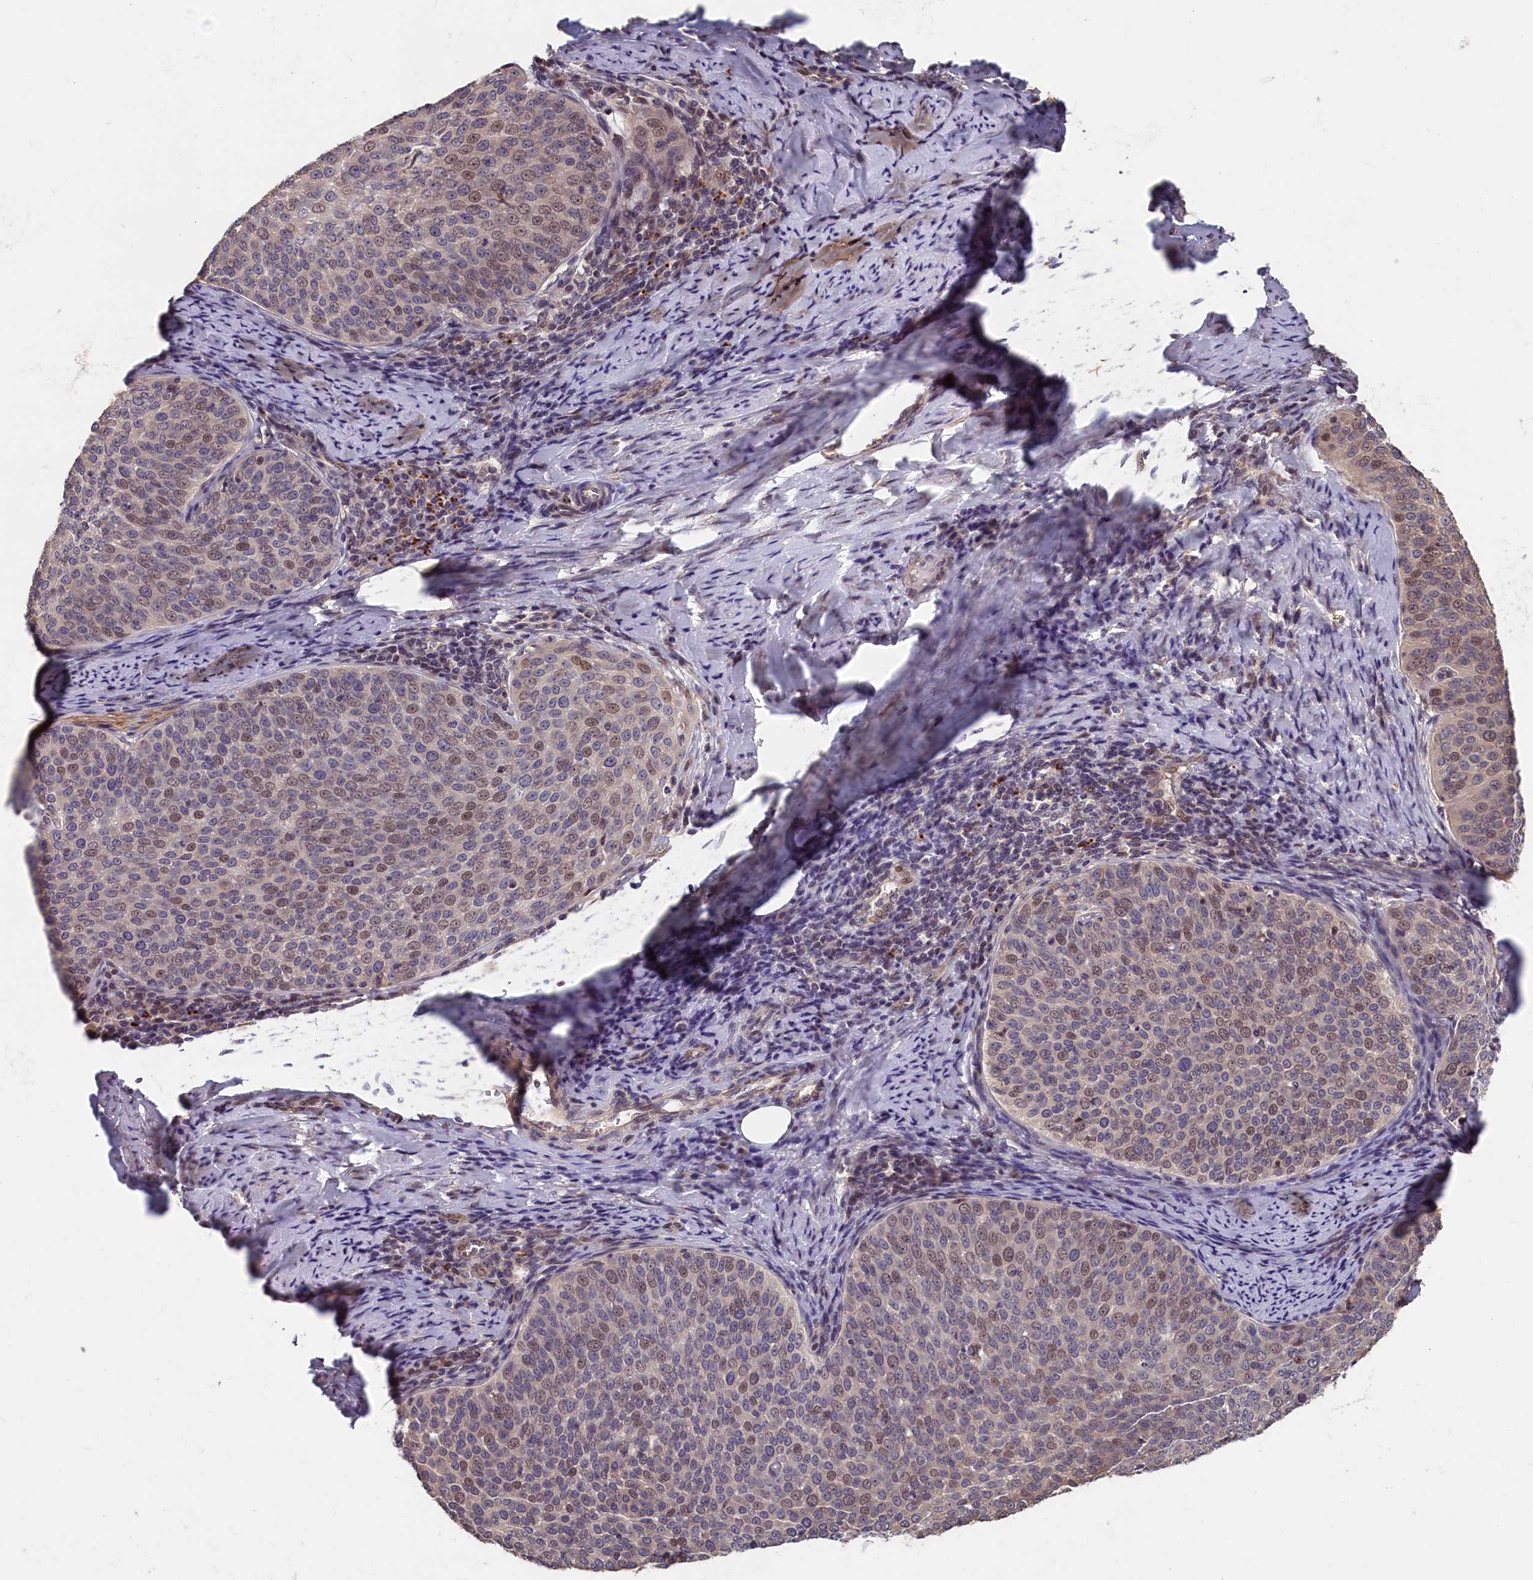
{"staining": {"intensity": "moderate", "quantity": ">75%", "location": "nuclear"}, "tissue": "cervical cancer", "cell_type": "Tumor cells", "image_type": "cancer", "snomed": [{"axis": "morphology", "description": "Squamous cell carcinoma, NOS"}, {"axis": "topography", "description": "Cervix"}], "caption": "Human squamous cell carcinoma (cervical) stained for a protein (brown) displays moderate nuclear positive staining in approximately >75% of tumor cells.", "gene": "TMEM116", "patient": {"sex": "female", "age": 57}}